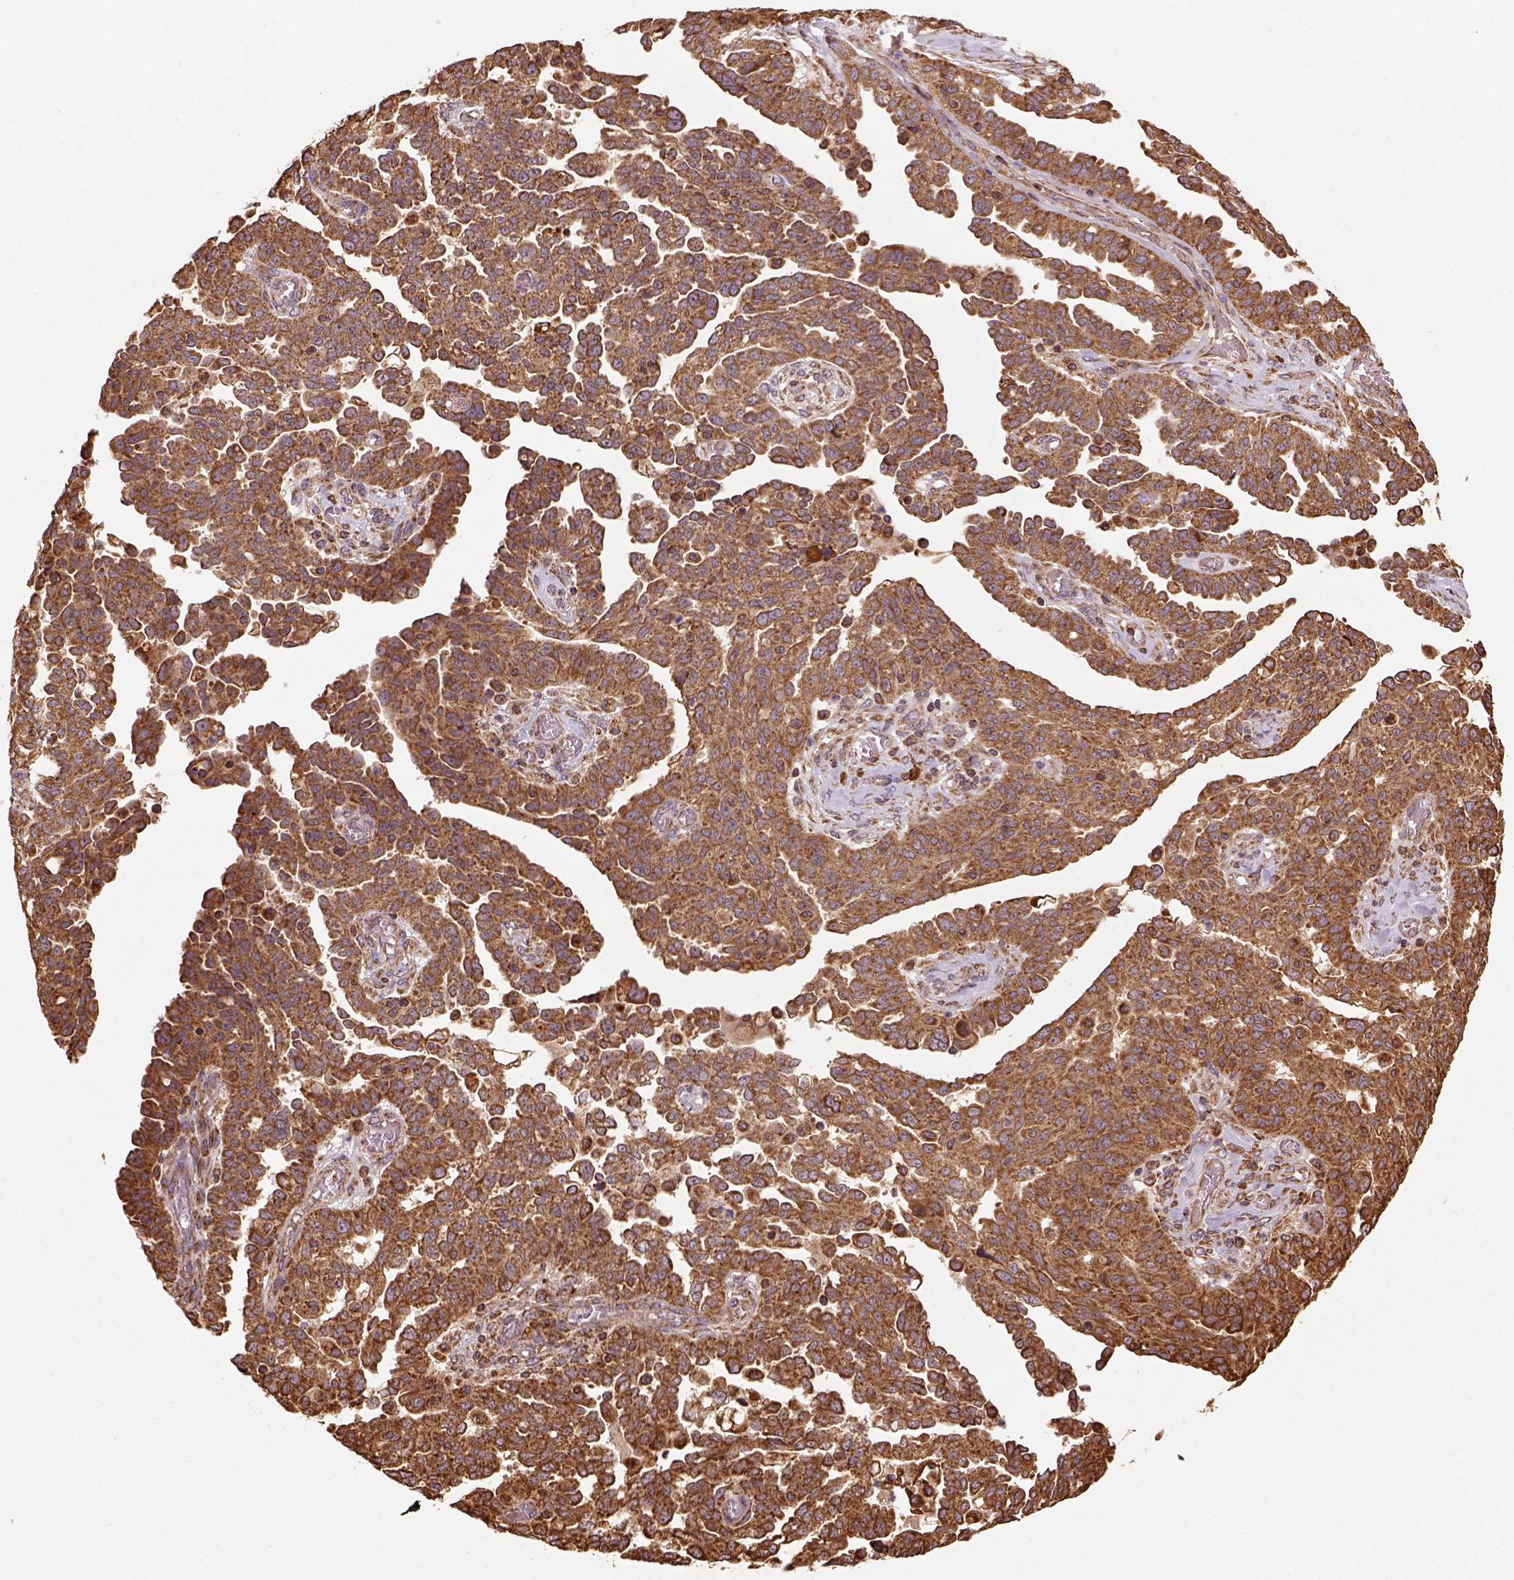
{"staining": {"intensity": "strong", "quantity": ">75%", "location": "cytoplasmic/membranous"}, "tissue": "ovarian cancer", "cell_type": "Tumor cells", "image_type": "cancer", "snomed": [{"axis": "morphology", "description": "Cystadenocarcinoma, serous, NOS"}, {"axis": "topography", "description": "Ovary"}], "caption": "Immunohistochemistry (IHC) of human serous cystadenocarcinoma (ovarian) exhibits high levels of strong cytoplasmic/membranous expression in about >75% of tumor cells.", "gene": "MAPK8IP3", "patient": {"sex": "female", "age": 67}}